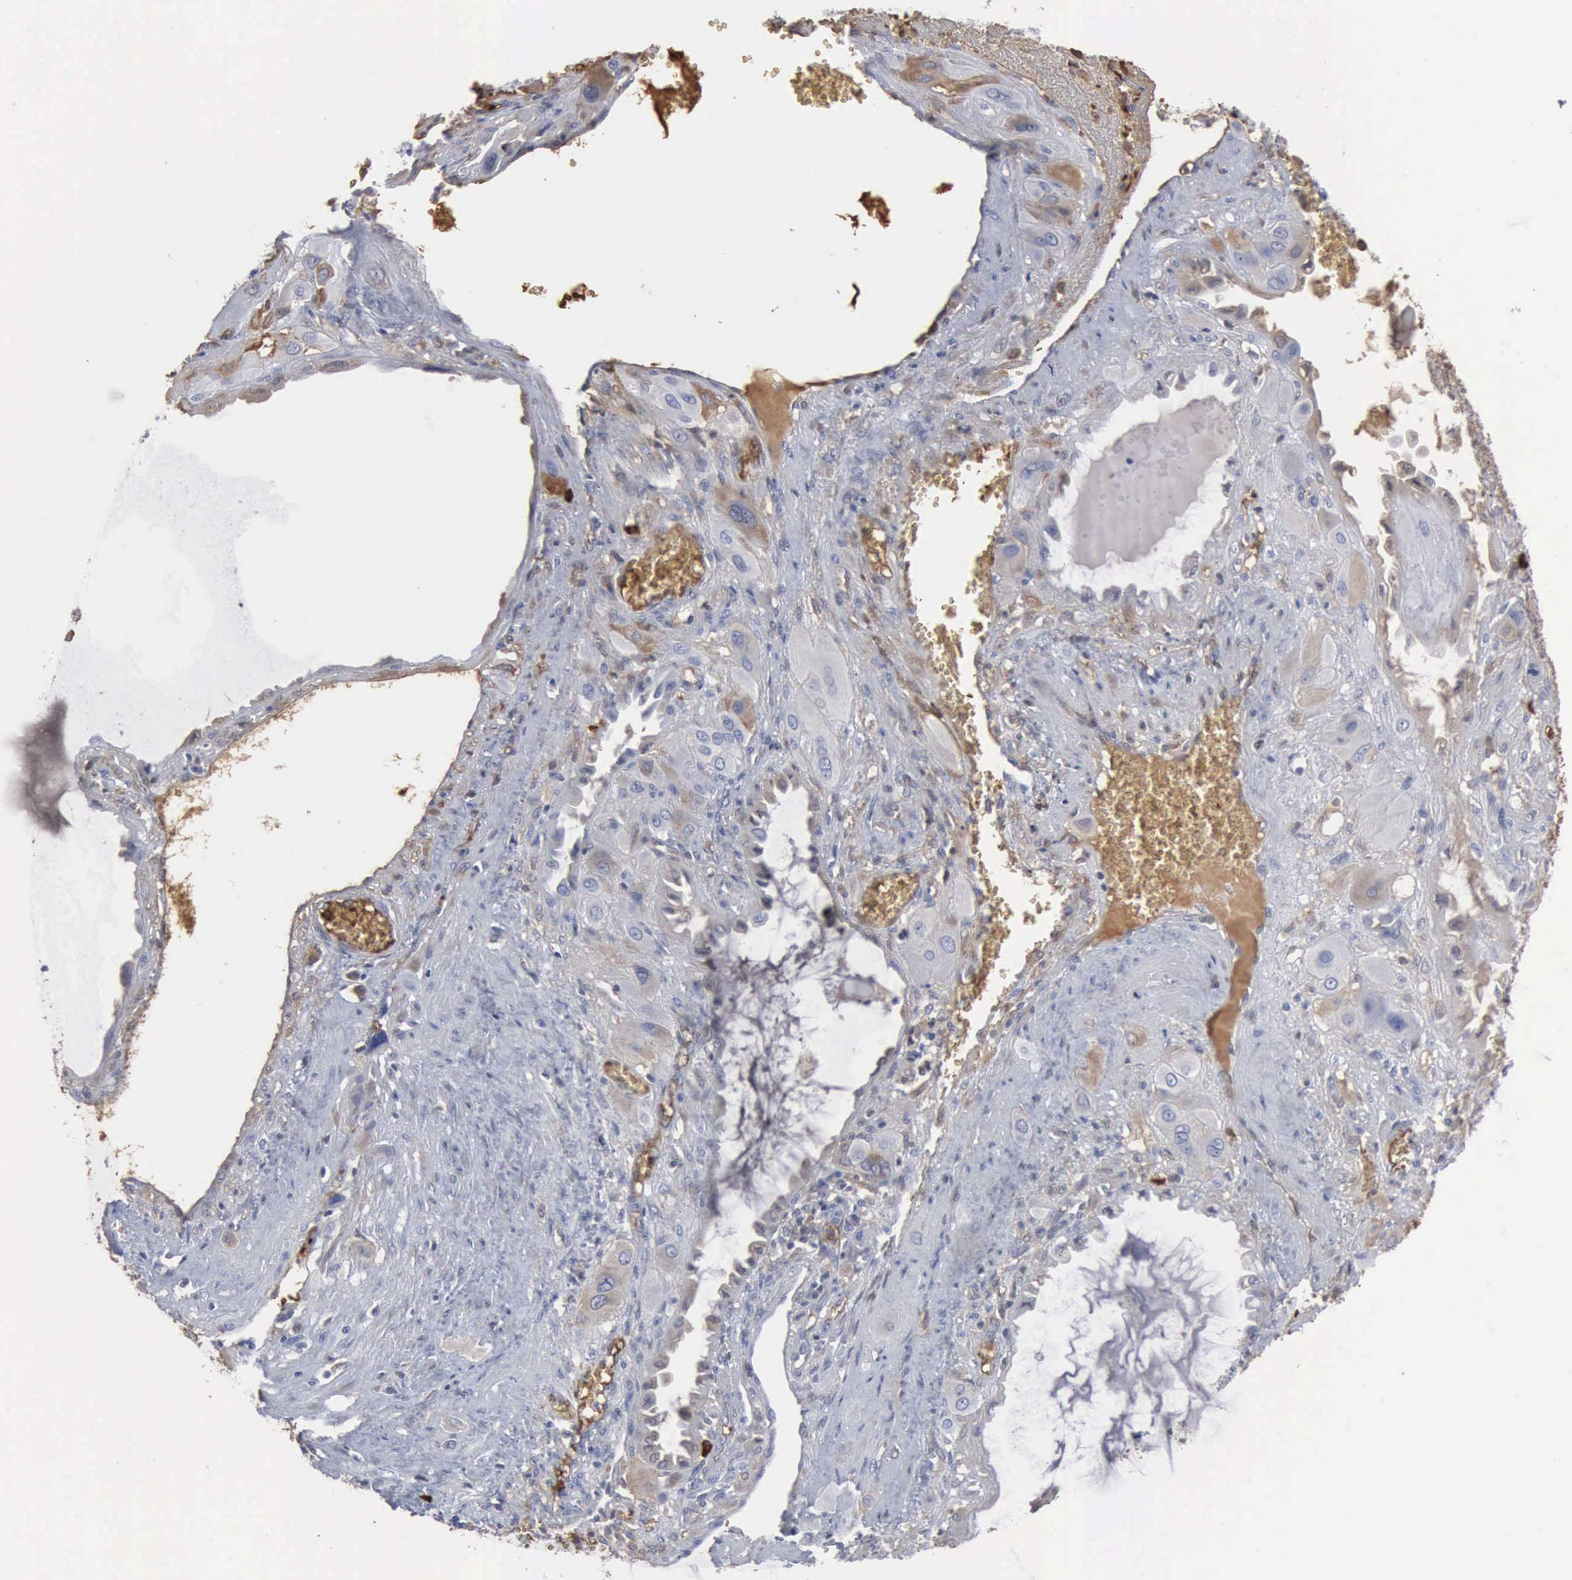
{"staining": {"intensity": "weak", "quantity": "25%-75%", "location": "cytoplasmic/membranous"}, "tissue": "cervical cancer", "cell_type": "Tumor cells", "image_type": "cancer", "snomed": [{"axis": "morphology", "description": "Squamous cell carcinoma, NOS"}, {"axis": "topography", "description": "Cervix"}], "caption": "IHC of squamous cell carcinoma (cervical) exhibits low levels of weak cytoplasmic/membranous staining in approximately 25%-75% of tumor cells.", "gene": "TGFB1", "patient": {"sex": "female", "age": 34}}